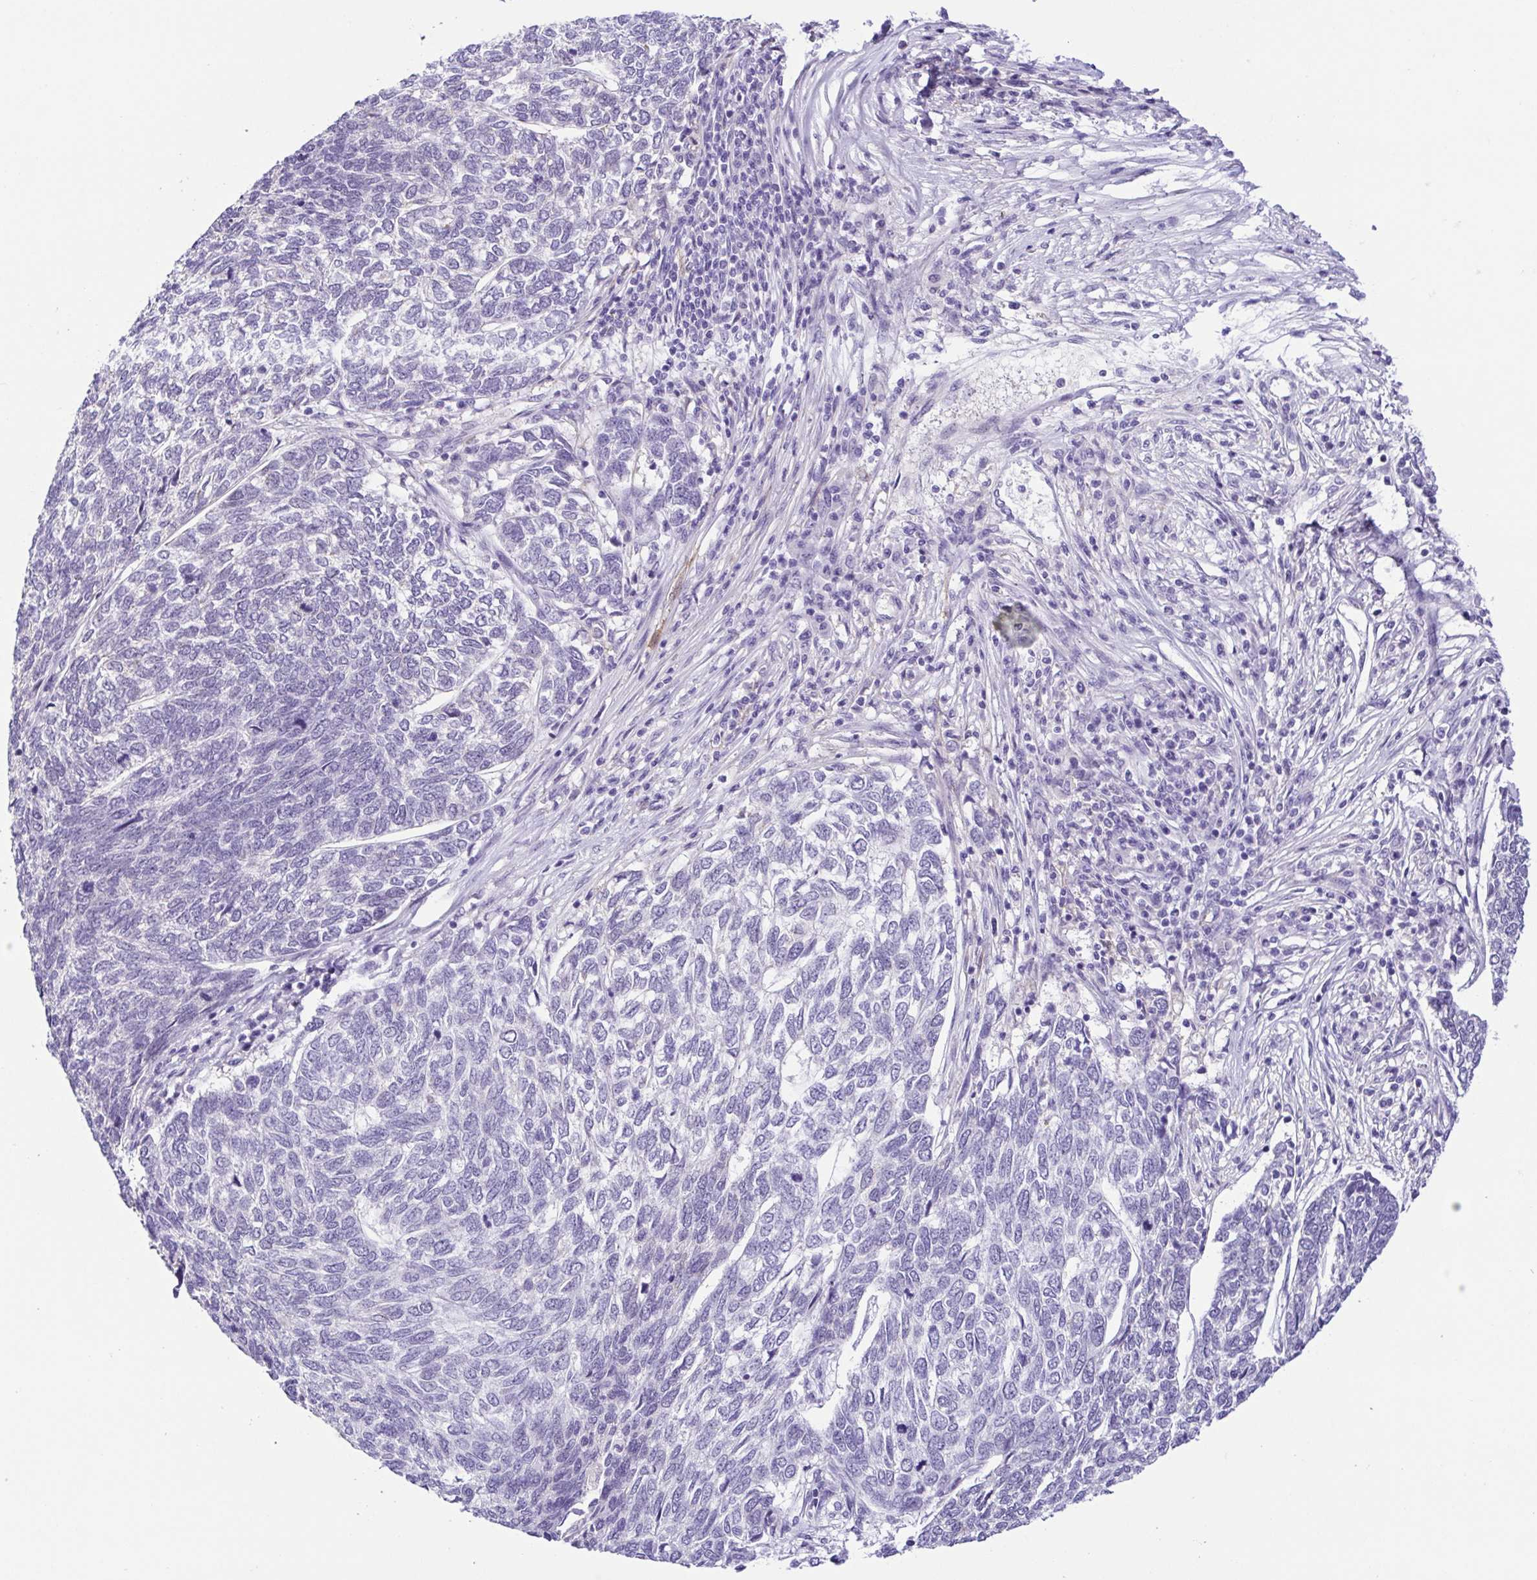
{"staining": {"intensity": "negative", "quantity": "none", "location": "none"}, "tissue": "skin cancer", "cell_type": "Tumor cells", "image_type": "cancer", "snomed": [{"axis": "morphology", "description": "Basal cell carcinoma"}, {"axis": "topography", "description": "Skin"}], "caption": "This is an immunohistochemistry (IHC) image of human basal cell carcinoma (skin). There is no expression in tumor cells.", "gene": "TERT", "patient": {"sex": "female", "age": 65}}